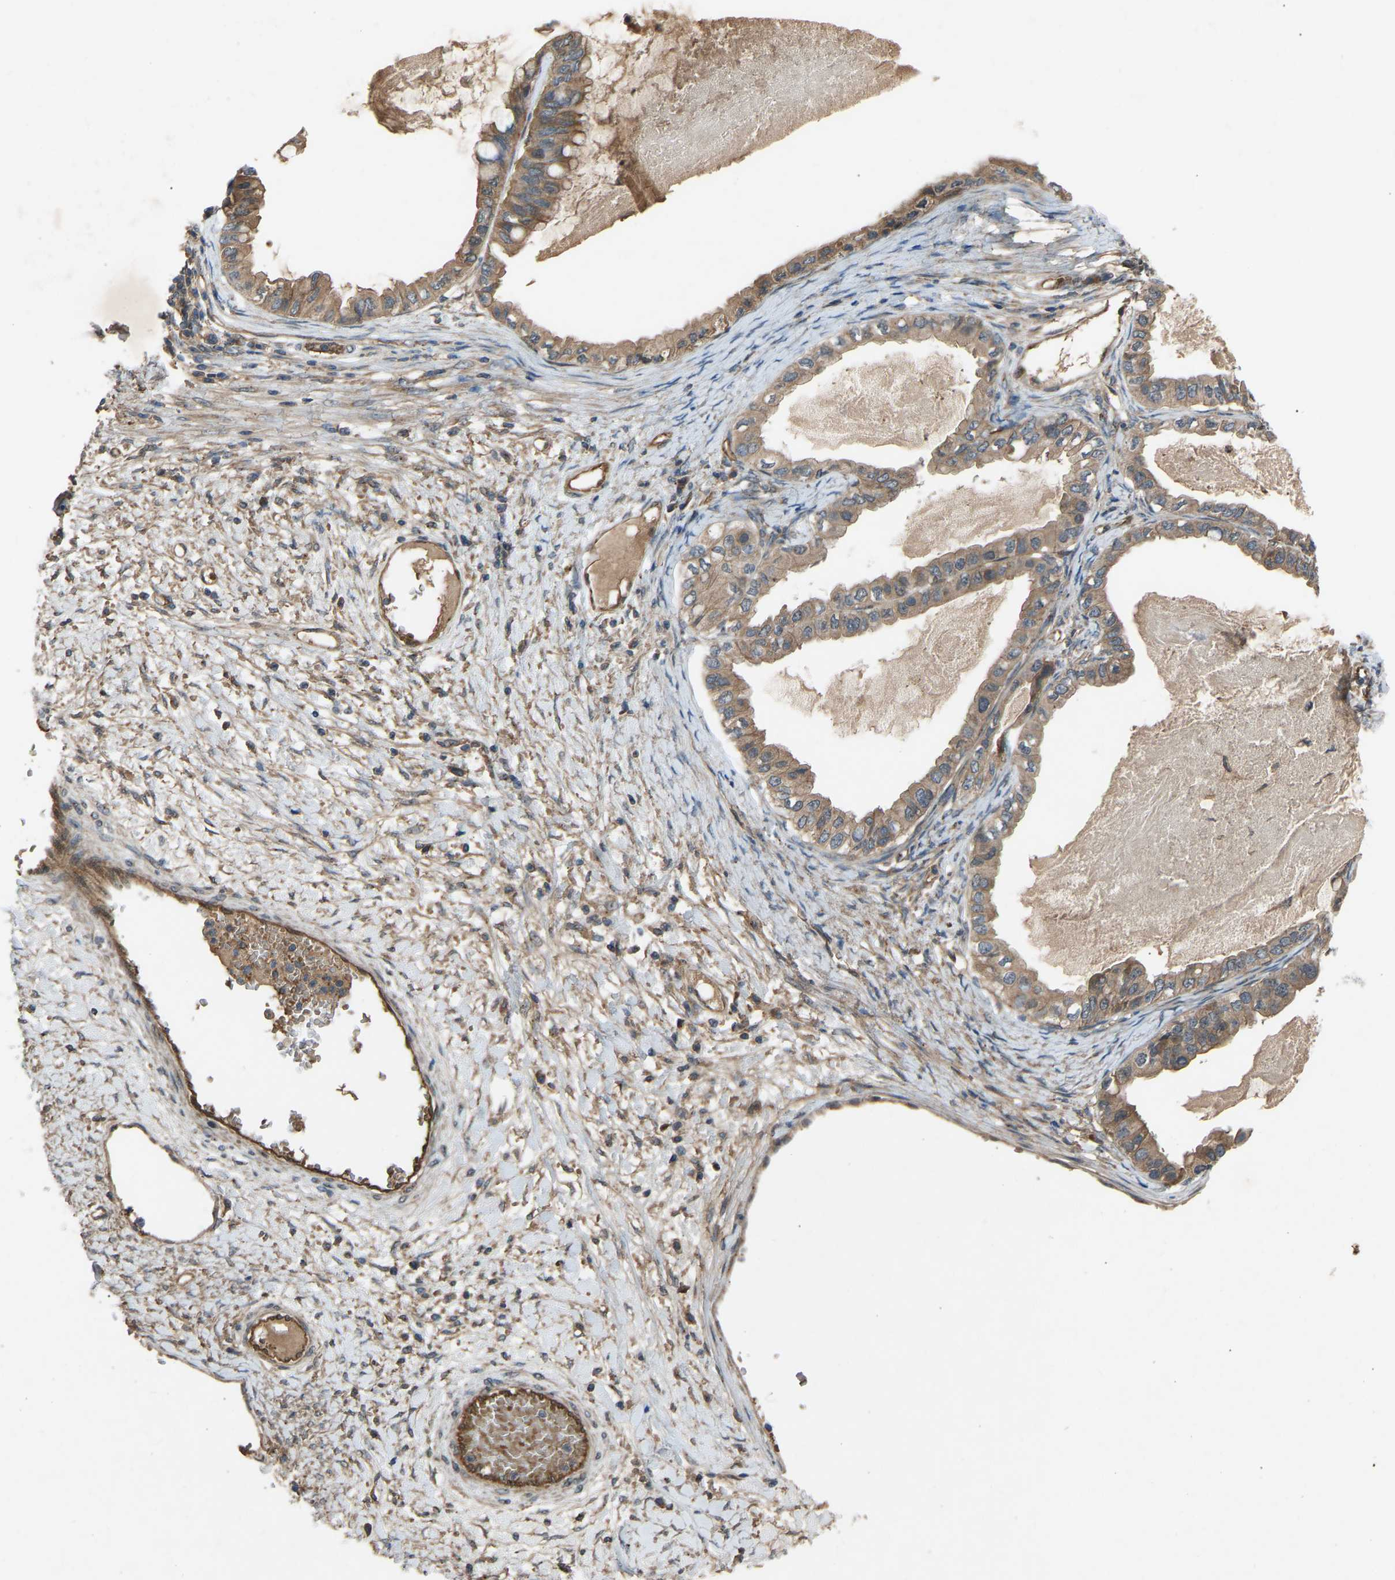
{"staining": {"intensity": "moderate", "quantity": ">75%", "location": "cytoplasmic/membranous"}, "tissue": "ovarian cancer", "cell_type": "Tumor cells", "image_type": "cancer", "snomed": [{"axis": "morphology", "description": "Cystadenocarcinoma, mucinous, NOS"}, {"axis": "topography", "description": "Ovary"}], "caption": "Tumor cells reveal medium levels of moderate cytoplasmic/membranous positivity in approximately >75% of cells in human ovarian cancer.", "gene": "GAS2L1", "patient": {"sex": "female", "age": 80}}